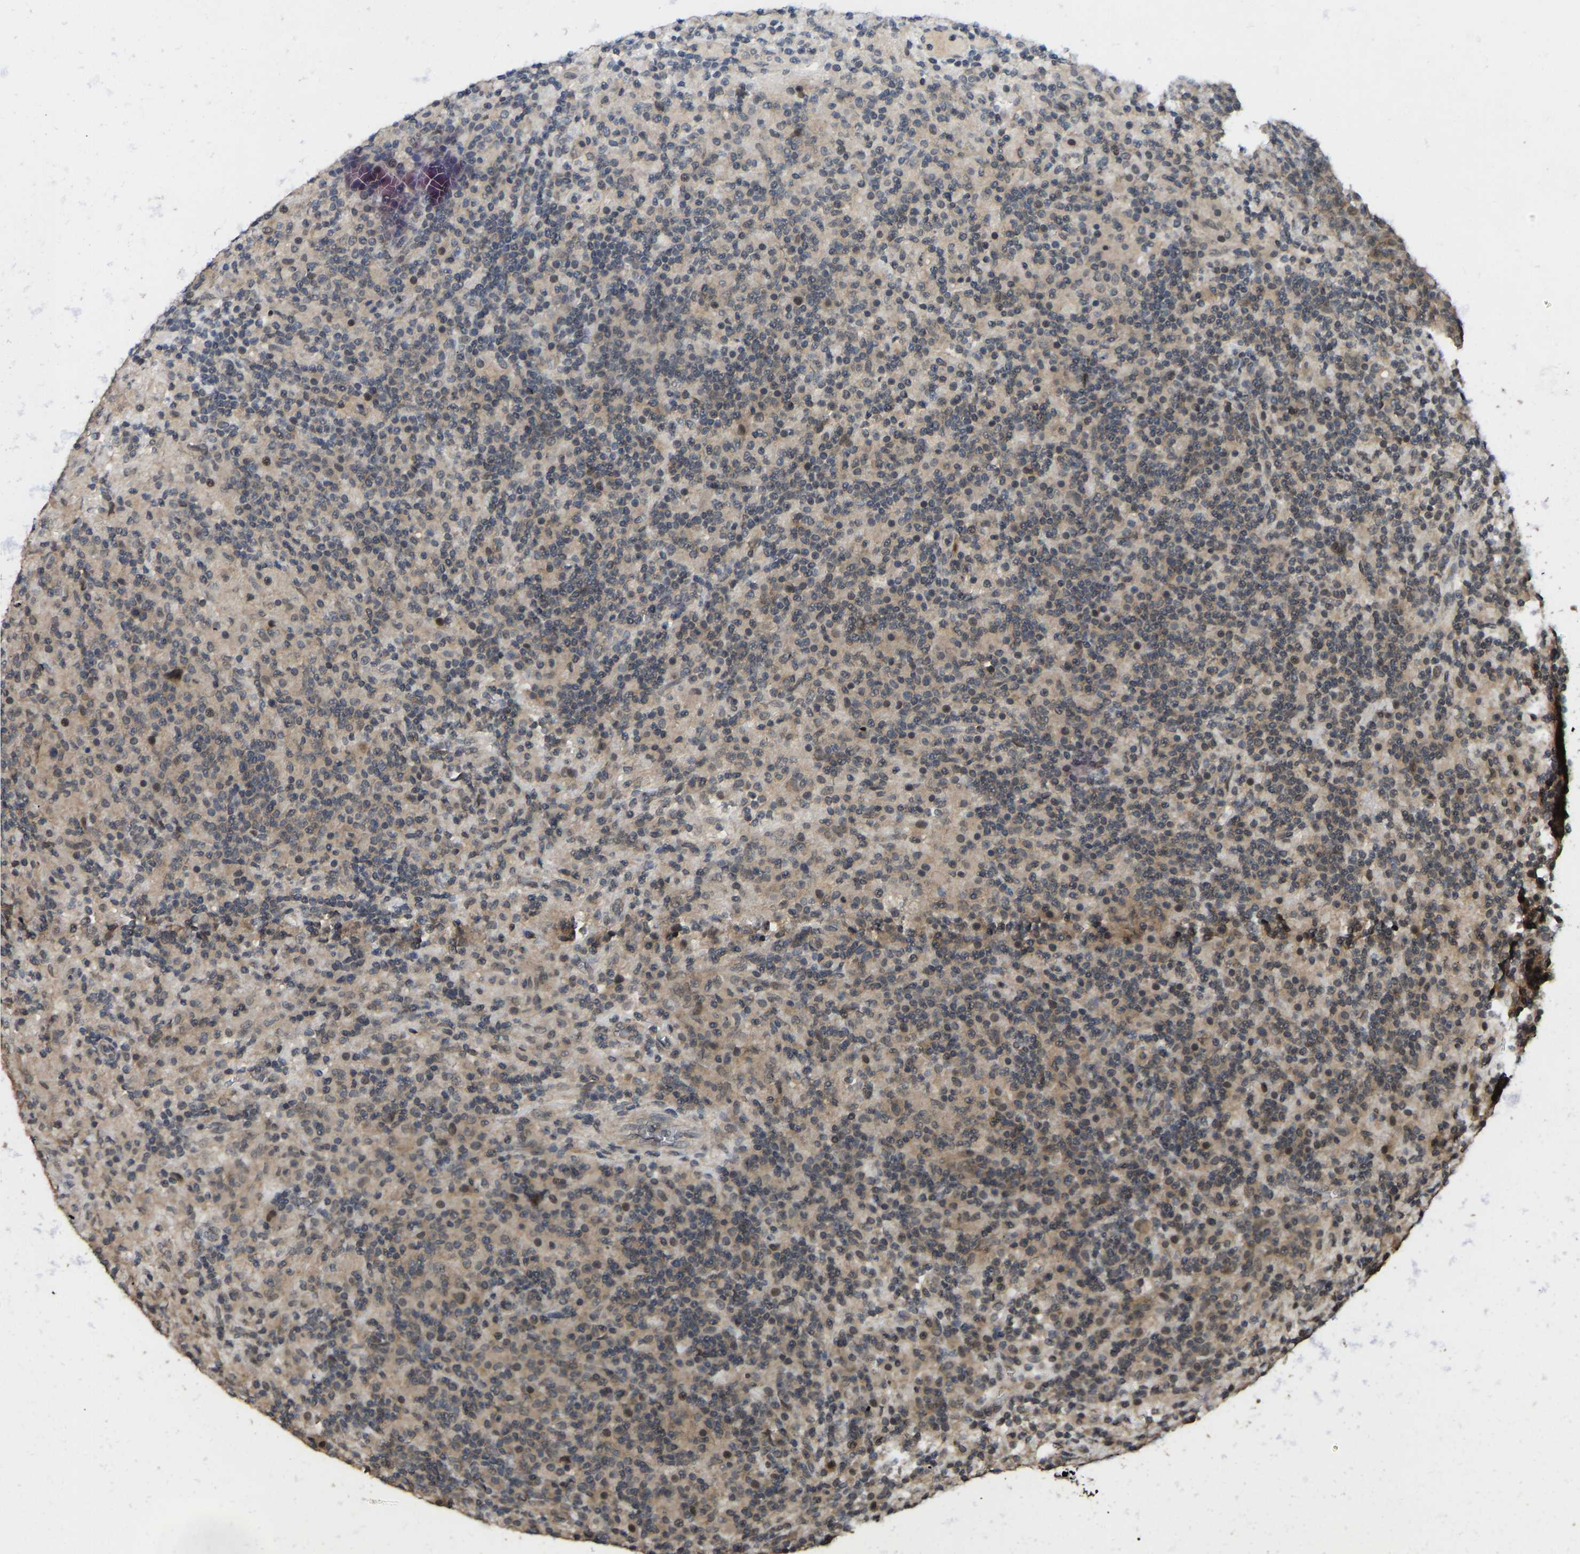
{"staining": {"intensity": "moderate", "quantity": "25%-75%", "location": "cytoplasmic/membranous"}, "tissue": "lymphoma", "cell_type": "Tumor cells", "image_type": "cancer", "snomed": [{"axis": "morphology", "description": "Hodgkin's disease, NOS"}, {"axis": "topography", "description": "Lymph node"}], "caption": "Lymphoma stained with a protein marker displays moderate staining in tumor cells.", "gene": "NDRG3", "patient": {"sex": "male", "age": 70}}